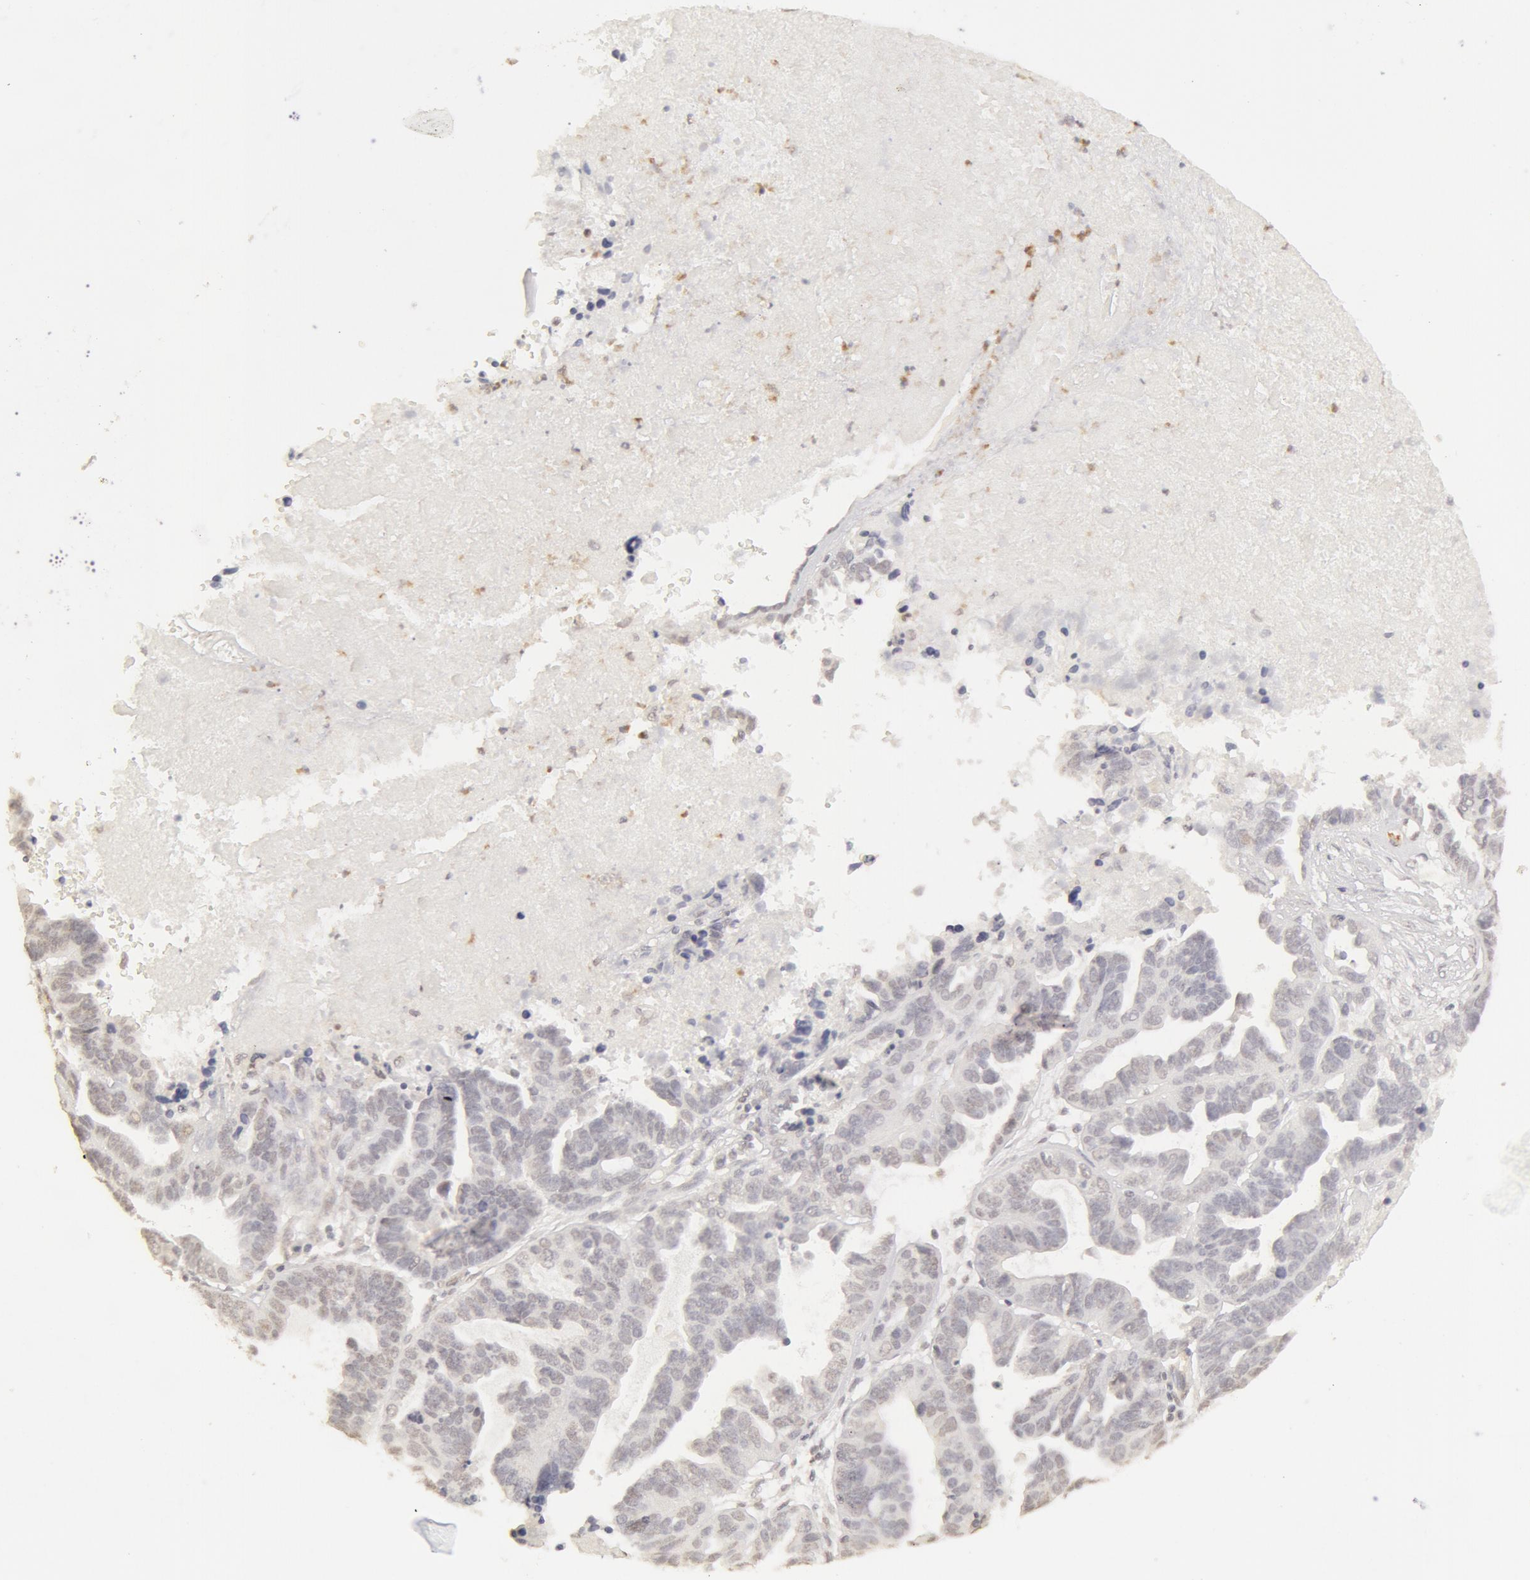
{"staining": {"intensity": "weak", "quantity": "<25%", "location": "nuclear"}, "tissue": "ovarian cancer", "cell_type": "Tumor cells", "image_type": "cancer", "snomed": [{"axis": "morphology", "description": "Carcinoma, endometroid"}, {"axis": "morphology", "description": "Cystadenocarcinoma, serous, NOS"}, {"axis": "topography", "description": "Ovary"}], "caption": "There is no significant staining in tumor cells of endometroid carcinoma (ovarian).", "gene": "ADAM10", "patient": {"sex": "female", "age": 45}}